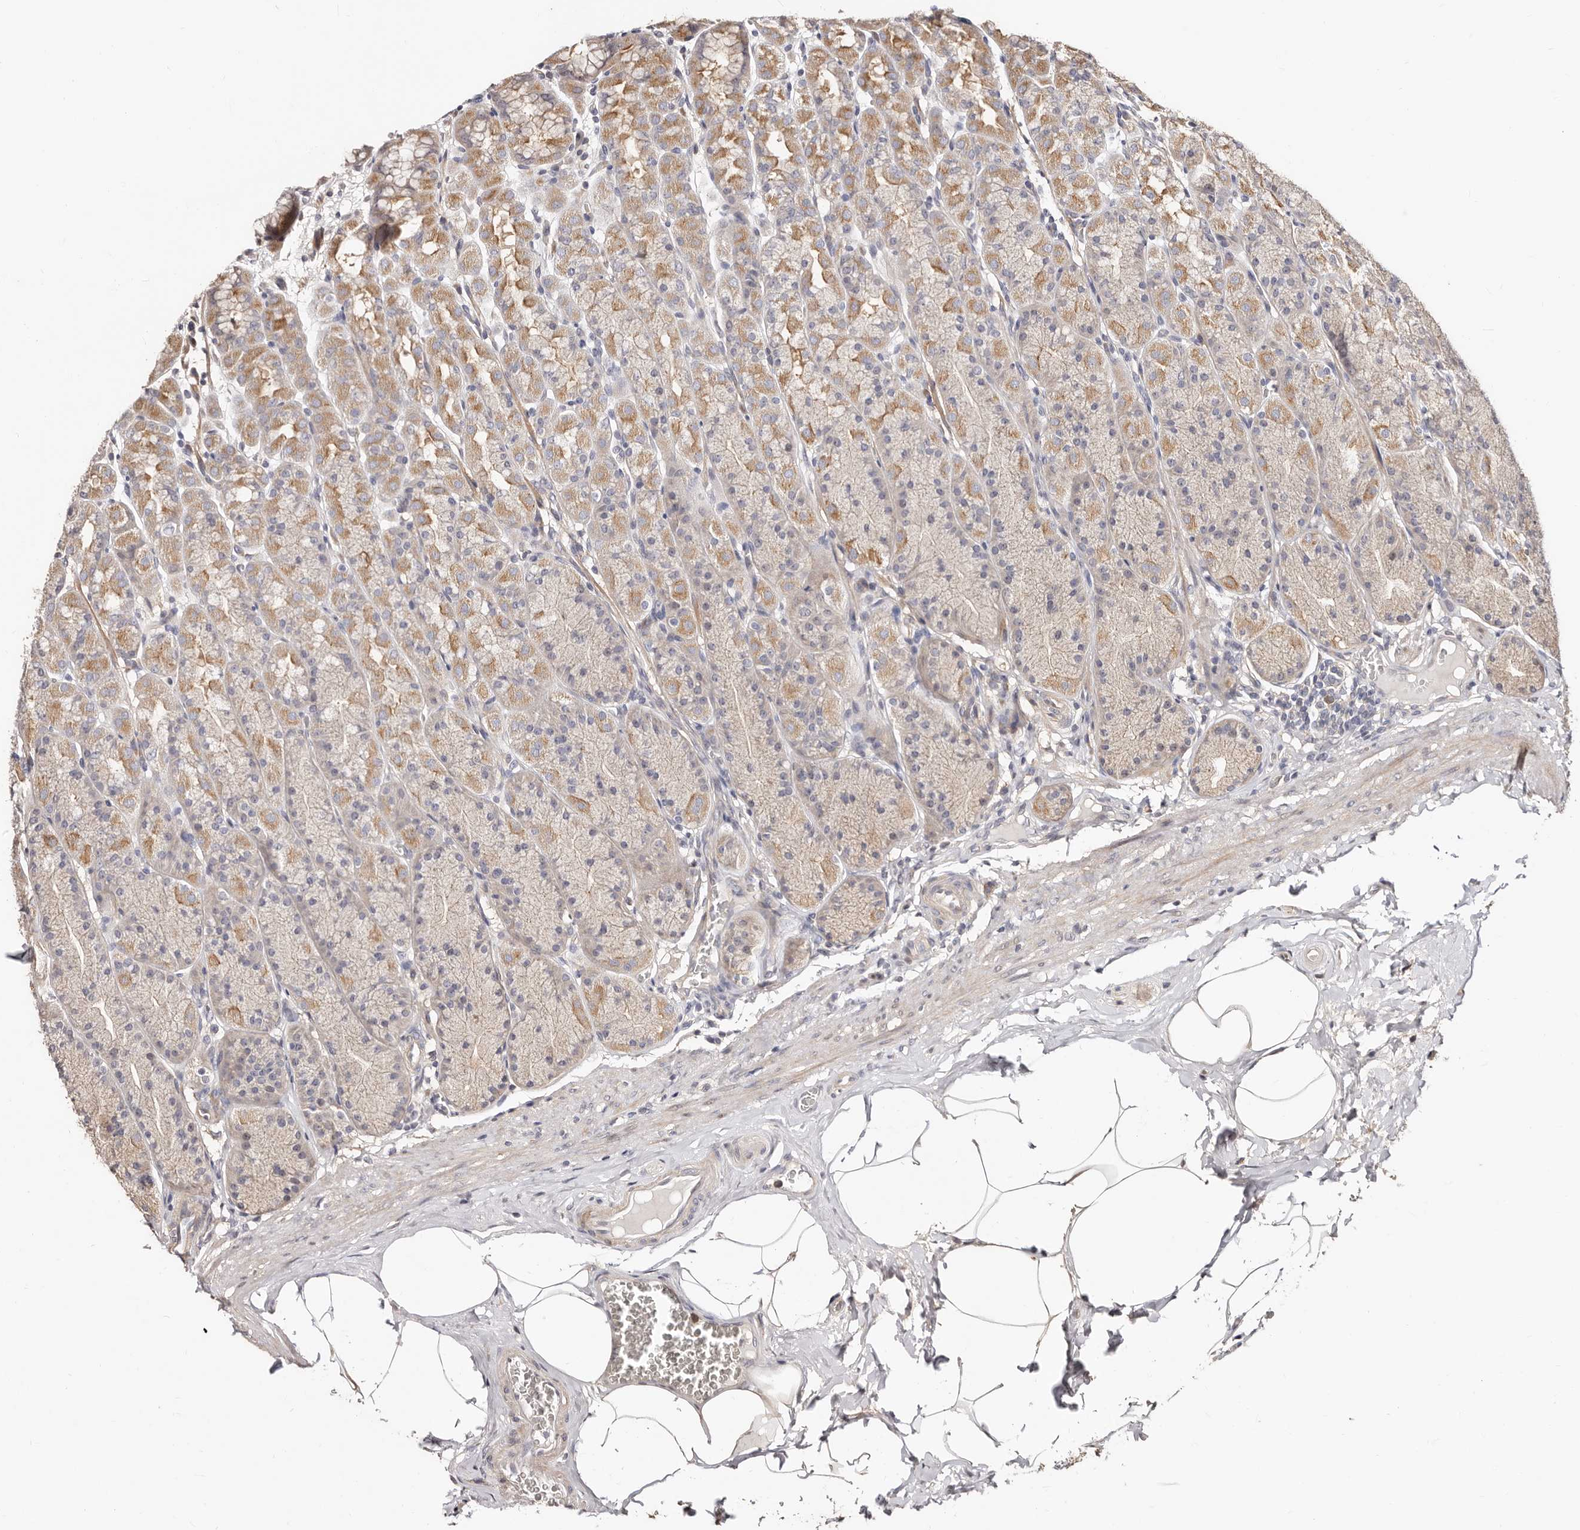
{"staining": {"intensity": "moderate", "quantity": "25%-75%", "location": "cytoplasmic/membranous"}, "tissue": "stomach", "cell_type": "Glandular cells", "image_type": "normal", "snomed": [{"axis": "morphology", "description": "Normal tissue, NOS"}, {"axis": "topography", "description": "Stomach"}], "caption": "Protein staining shows moderate cytoplasmic/membranous expression in approximately 25%-75% of glandular cells in unremarkable stomach. The staining was performed using DAB, with brown indicating positive protein expression. Nuclei are stained blue with hematoxylin.", "gene": "APOL6", "patient": {"sex": "male", "age": 42}}